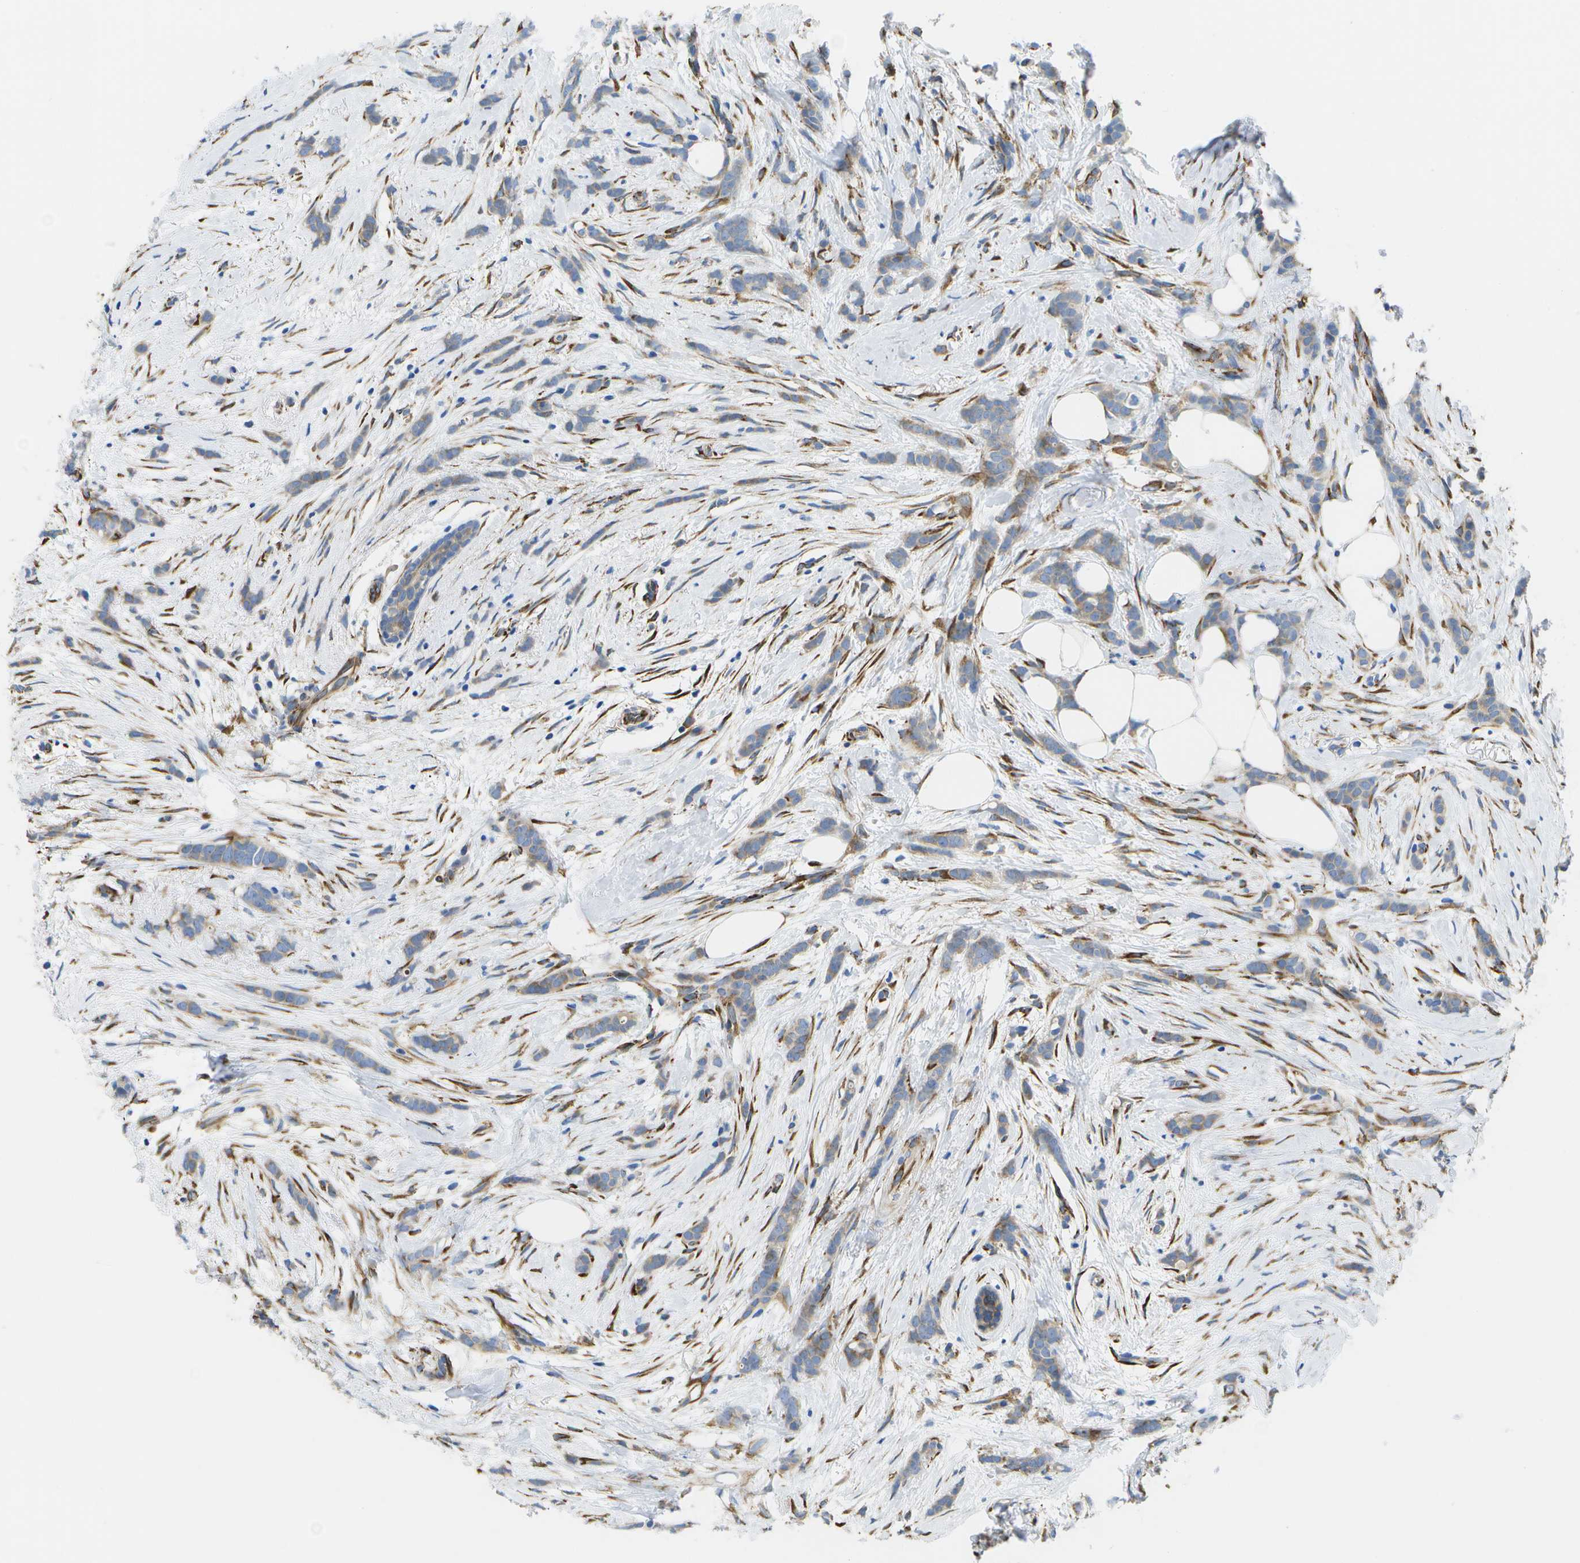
{"staining": {"intensity": "moderate", "quantity": ">75%", "location": "cytoplasmic/membranous"}, "tissue": "breast cancer", "cell_type": "Tumor cells", "image_type": "cancer", "snomed": [{"axis": "morphology", "description": "Lobular carcinoma, in situ"}, {"axis": "morphology", "description": "Lobular carcinoma"}, {"axis": "topography", "description": "Breast"}], "caption": "A brown stain labels moderate cytoplasmic/membranous expression of a protein in human breast cancer tumor cells.", "gene": "ZDHHC17", "patient": {"sex": "female", "age": 41}}